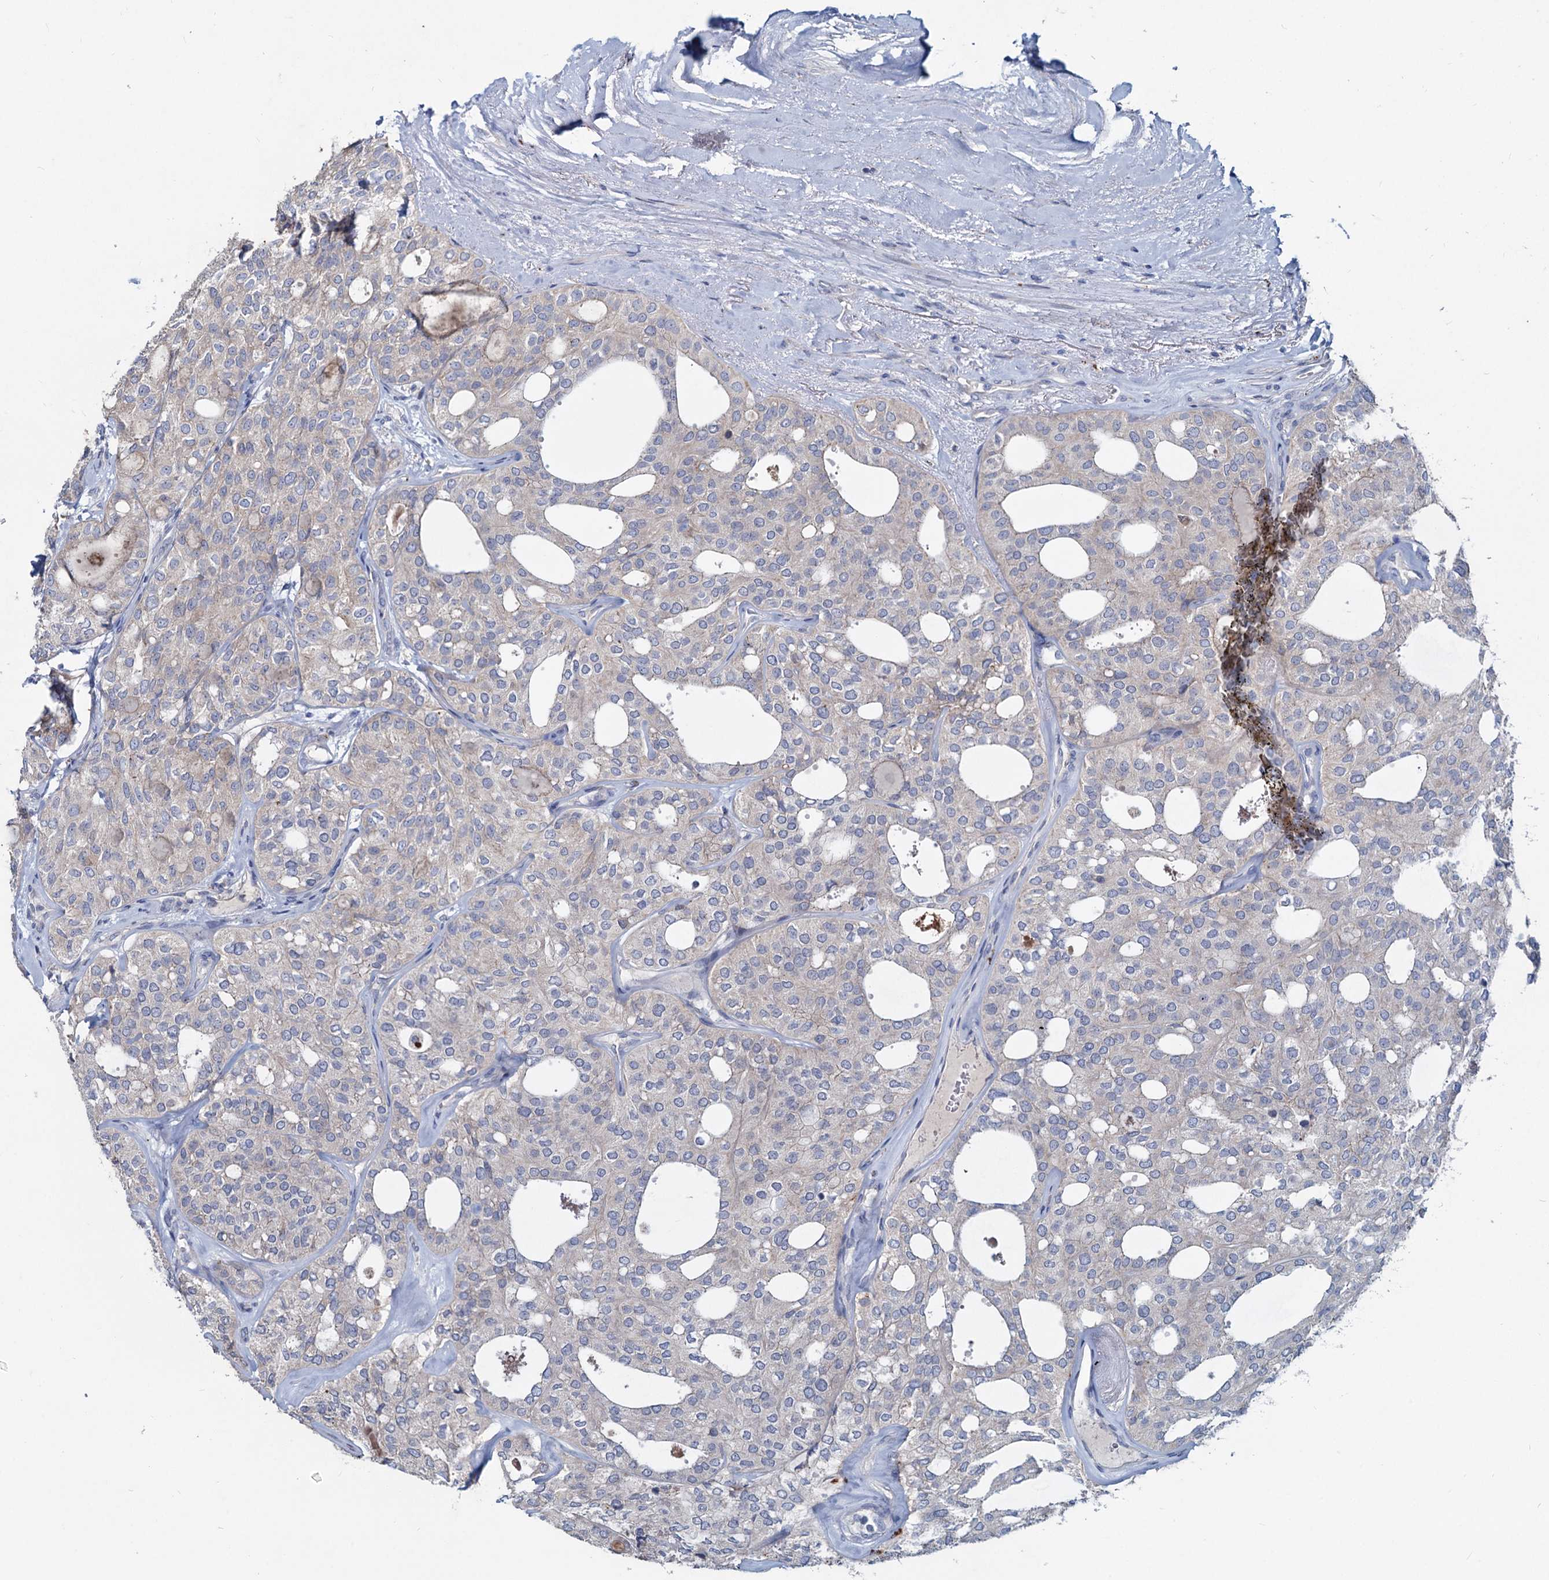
{"staining": {"intensity": "negative", "quantity": "none", "location": "none"}, "tissue": "thyroid cancer", "cell_type": "Tumor cells", "image_type": "cancer", "snomed": [{"axis": "morphology", "description": "Follicular adenoma carcinoma, NOS"}, {"axis": "topography", "description": "Thyroid gland"}], "caption": "This micrograph is of thyroid cancer (follicular adenoma carcinoma) stained with immunohistochemistry to label a protein in brown with the nuclei are counter-stained blue. There is no staining in tumor cells.", "gene": "TMX2", "patient": {"sex": "male", "age": 75}}